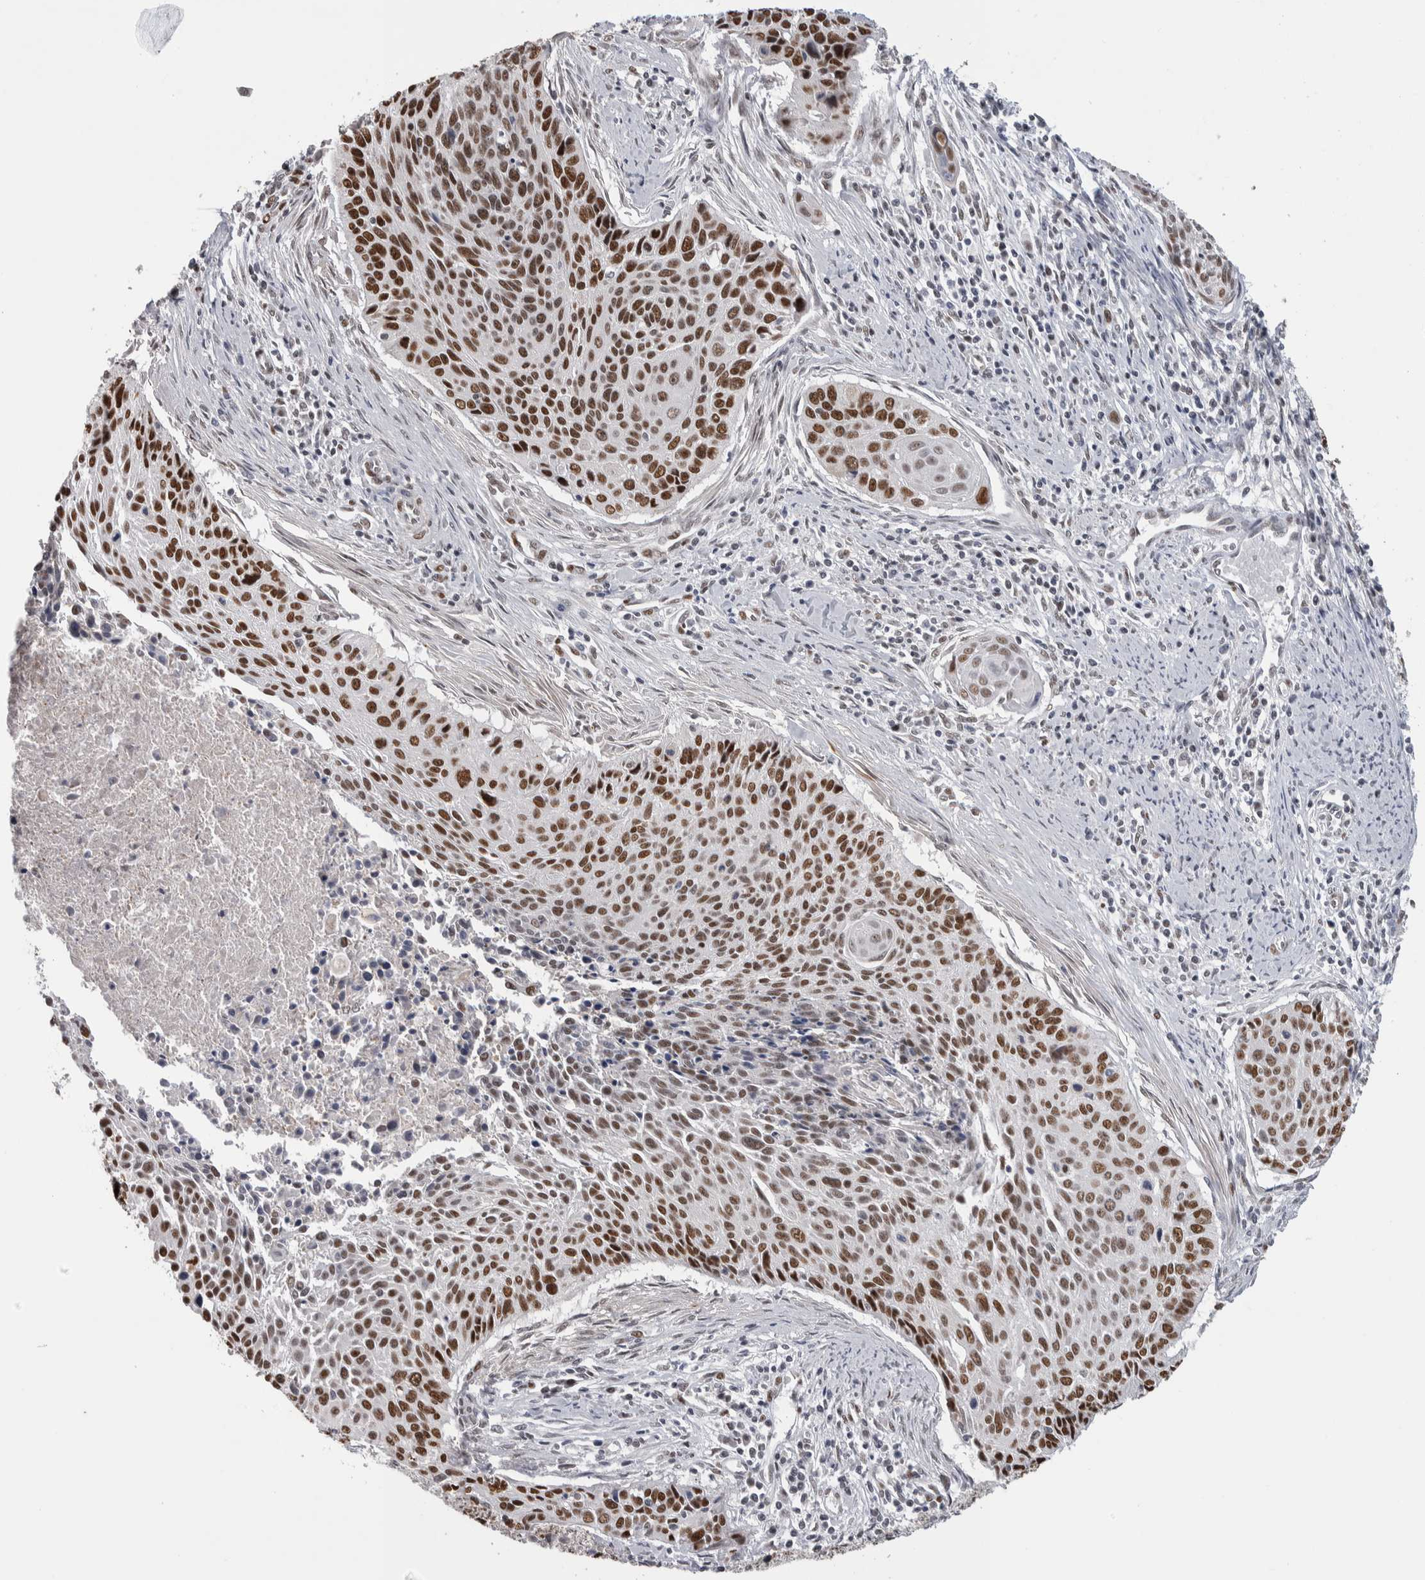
{"staining": {"intensity": "strong", "quantity": "25%-75%", "location": "nuclear"}, "tissue": "cervical cancer", "cell_type": "Tumor cells", "image_type": "cancer", "snomed": [{"axis": "morphology", "description": "Squamous cell carcinoma, NOS"}, {"axis": "topography", "description": "Cervix"}], "caption": "A high-resolution histopathology image shows immunohistochemistry (IHC) staining of cervical cancer, which exhibits strong nuclear expression in approximately 25%-75% of tumor cells.", "gene": "HEXIM2", "patient": {"sex": "female", "age": 55}}